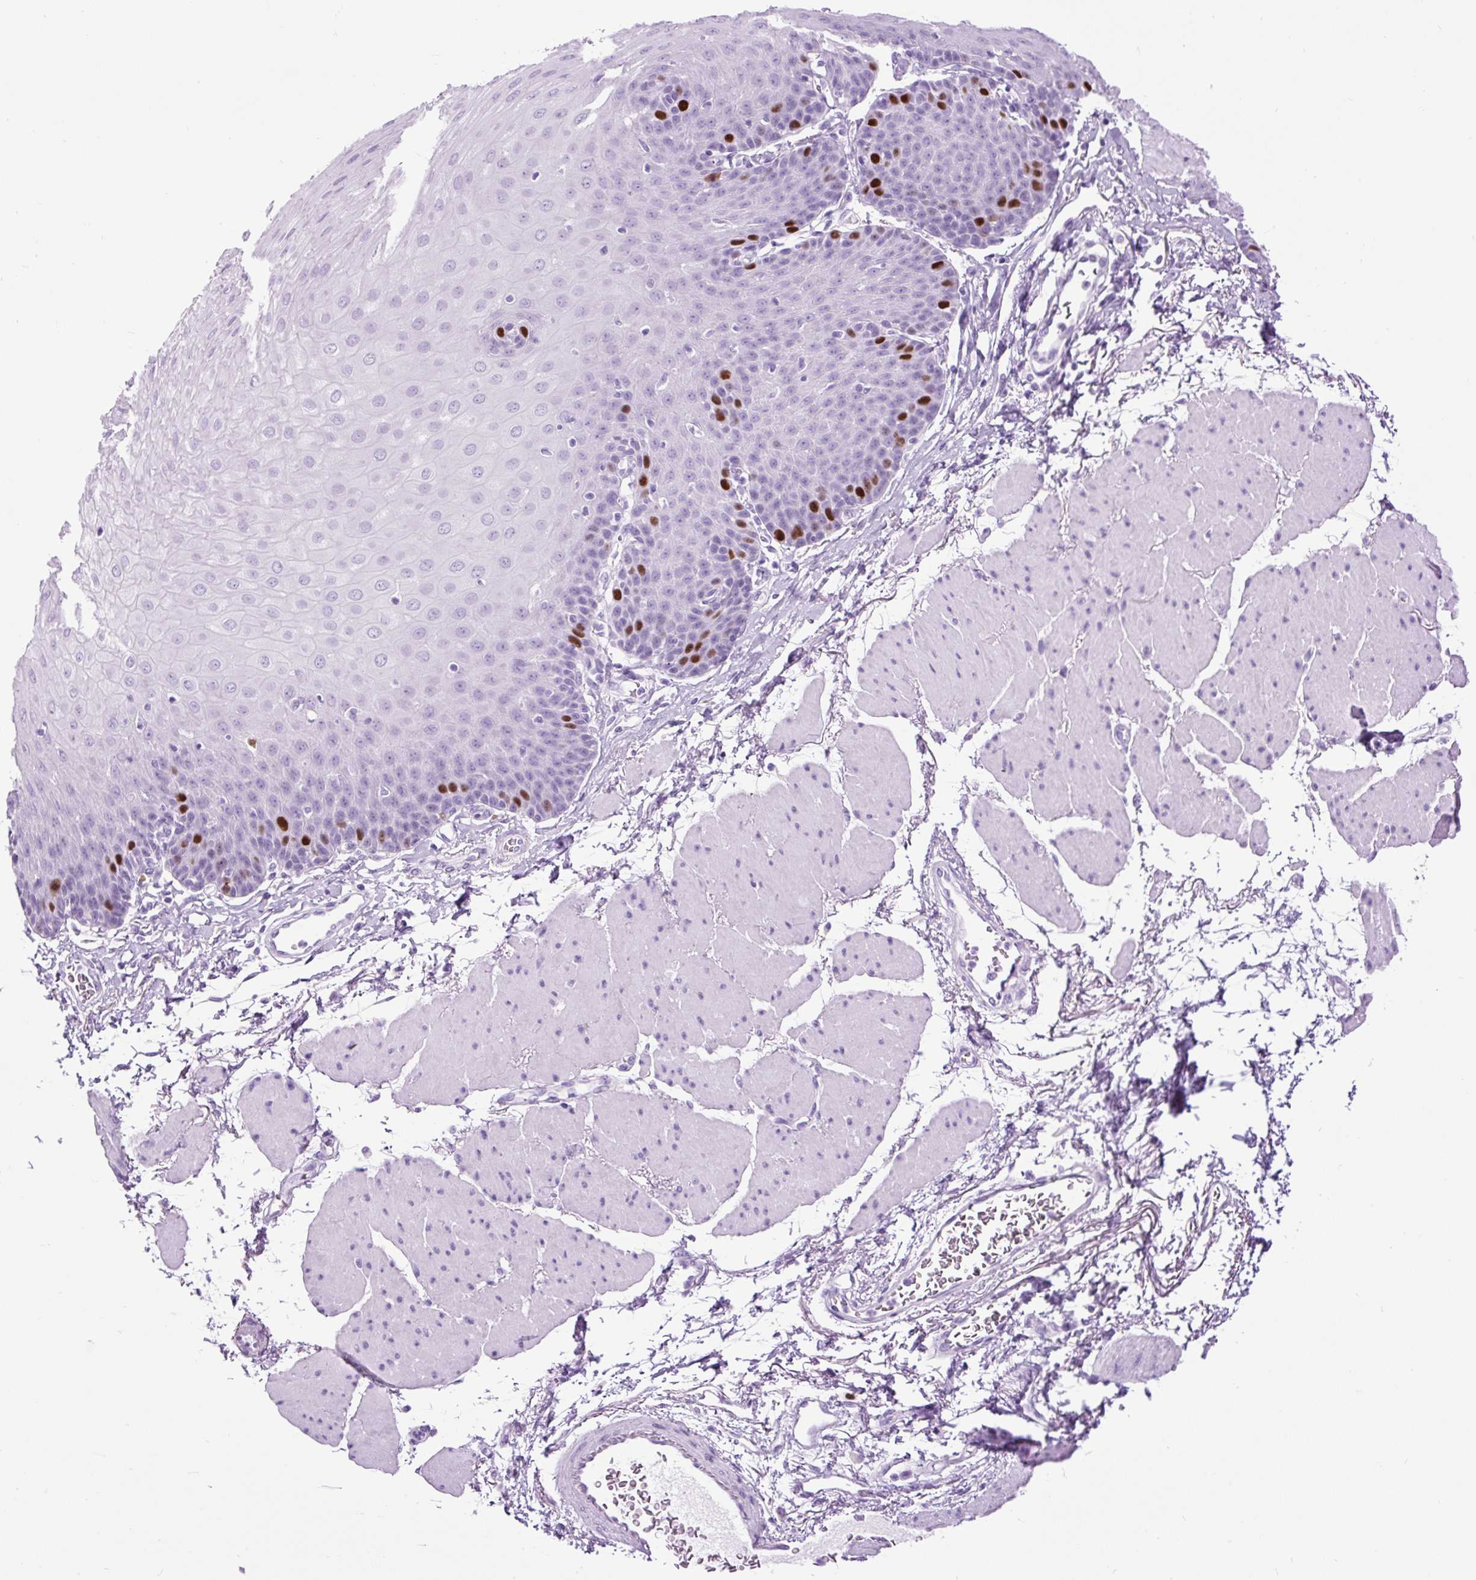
{"staining": {"intensity": "strong", "quantity": "<25%", "location": "nuclear"}, "tissue": "esophagus", "cell_type": "Squamous epithelial cells", "image_type": "normal", "snomed": [{"axis": "morphology", "description": "Normal tissue, NOS"}, {"axis": "topography", "description": "Esophagus"}], "caption": "A medium amount of strong nuclear expression is identified in about <25% of squamous epithelial cells in unremarkable esophagus. The staining was performed using DAB (3,3'-diaminobenzidine) to visualize the protein expression in brown, while the nuclei were stained in blue with hematoxylin (Magnification: 20x).", "gene": "RACGAP1", "patient": {"sex": "female", "age": 81}}